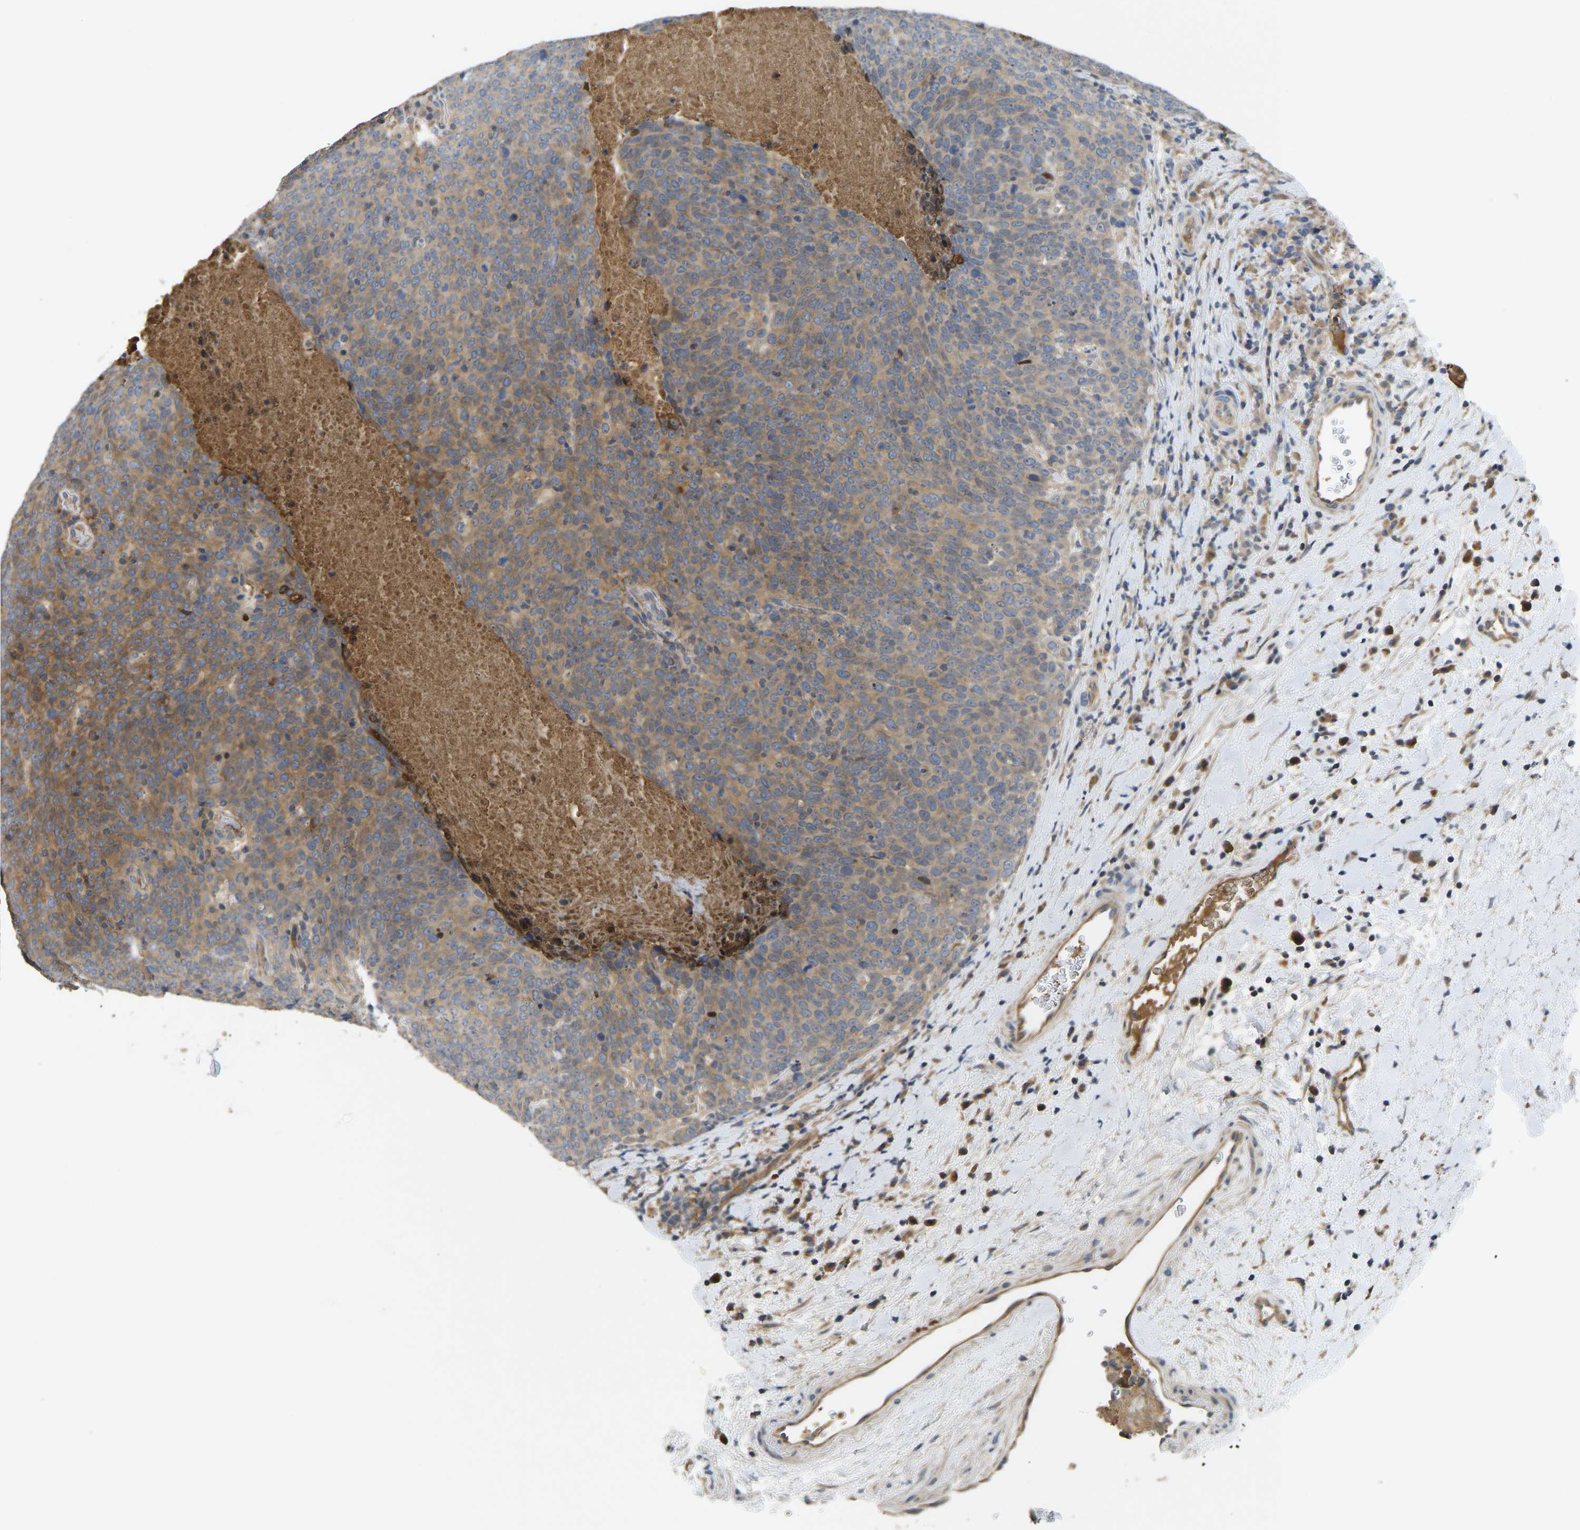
{"staining": {"intensity": "moderate", "quantity": ">75%", "location": "cytoplasmic/membranous"}, "tissue": "head and neck cancer", "cell_type": "Tumor cells", "image_type": "cancer", "snomed": [{"axis": "morphology", "description": "Squamous cell carcinoma, NOS"}, {"axis": "morphology", "description": "Squamous cell carcinoma, metastatic, NOS"}, {"axis": "topography", "description": "Lymph node"}, {"axis": "topography", "description": "Head-Neck"}], "caption": "Brown immunohistochemical staining in human head and neck cancer demonstrates moderate cytoplasmic/membranous staining in about >75% of tumor cells.", "gene": "VCPKMT", "patient": {"sex": "male", "age": 62}}